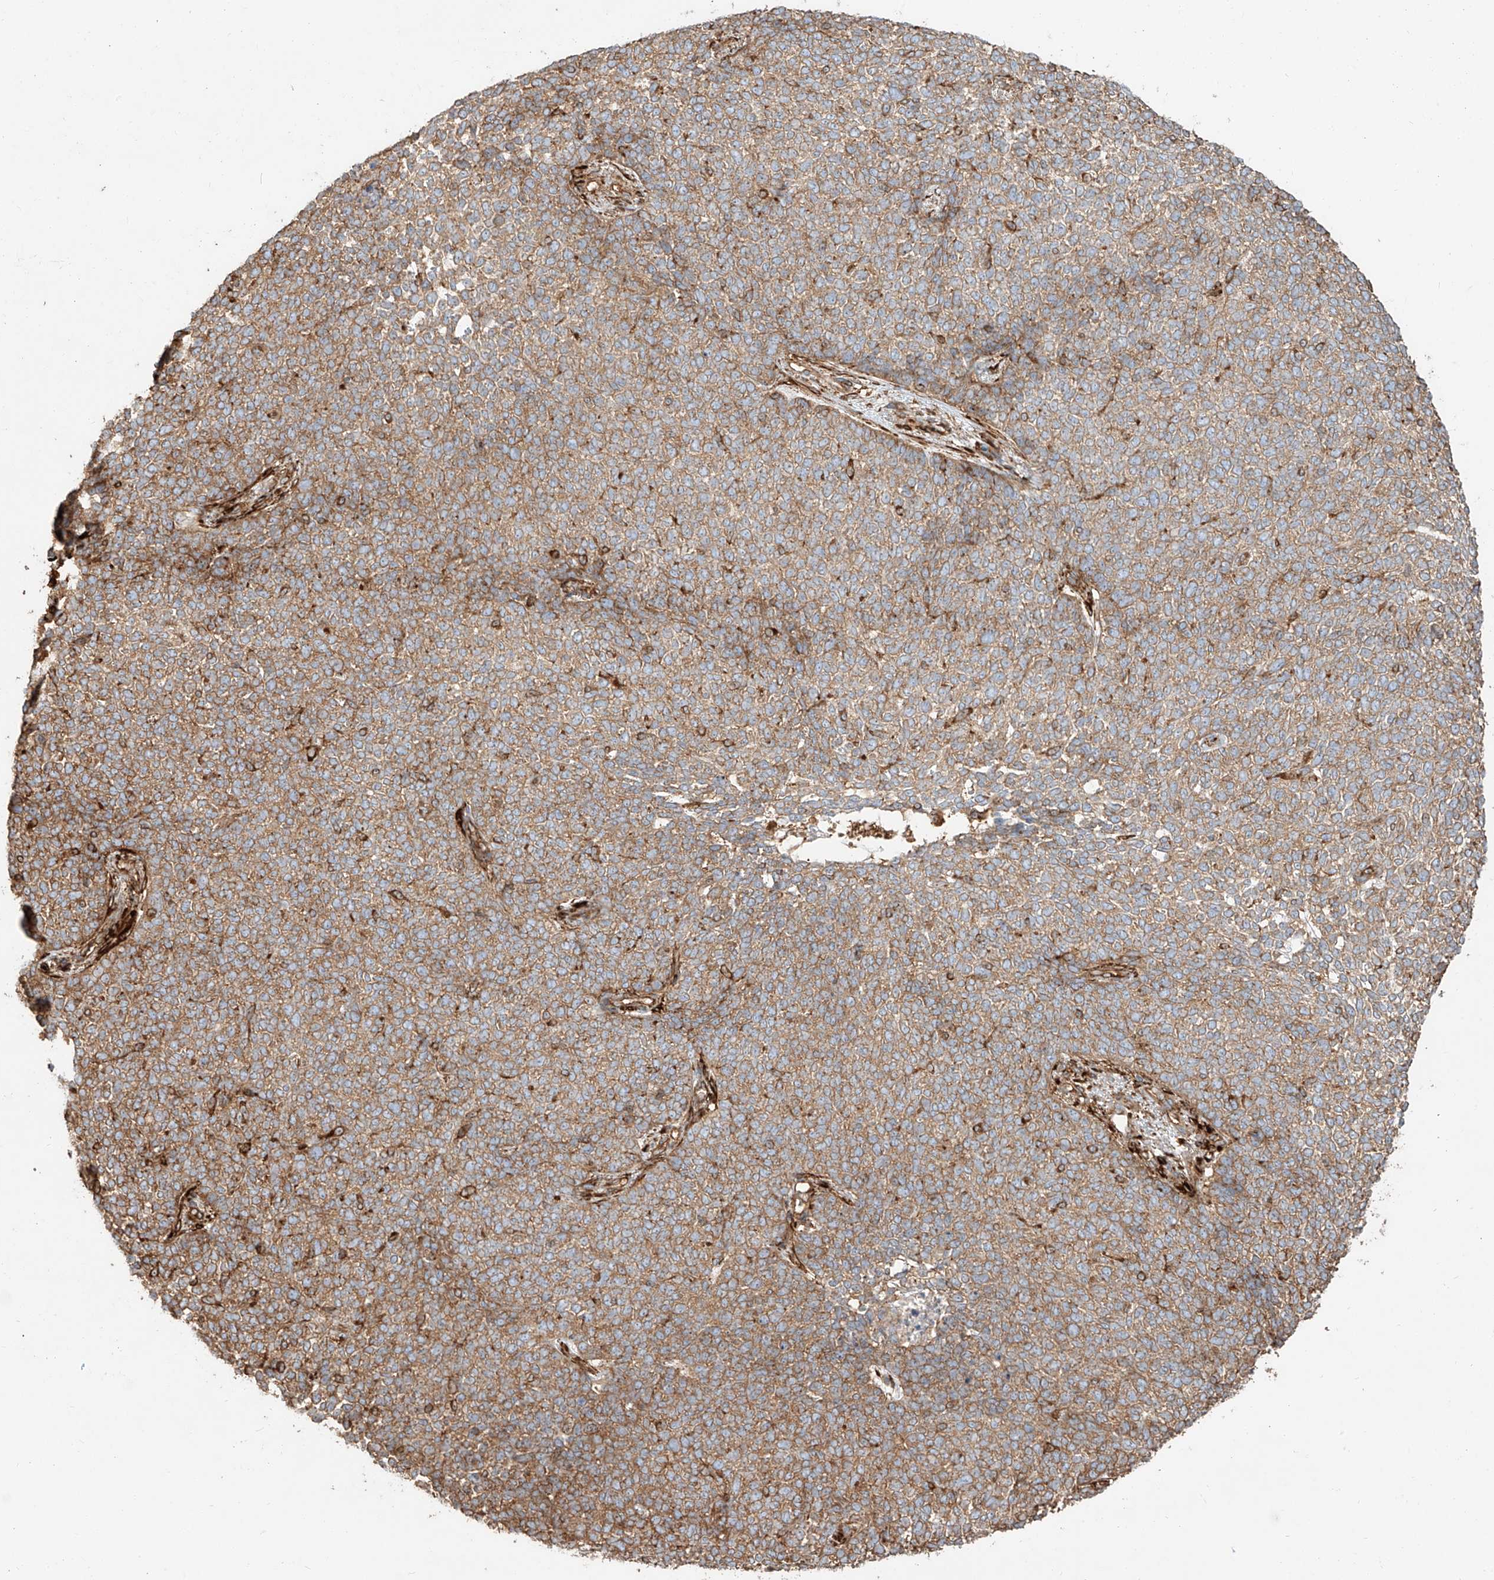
{"staining": {"intensity": "moderate", "quantity": ">75%", "location": "cytoplasmic/membranous"}, "tissue": "skin cancer", "cell_type": "Tumor cells", "image_type": "cancer", "snomed": [{"axis": "morphology", "description": "Basal cell carcinoma"}, {"axis": "topography", "description": "Skin"}], "caption": "Human basal cell carcinoma (skin) stained with a brown dye demonstrates moderate cytoplasmic/membranous positive staining in about >75% of tumor cells.", "gene": "SNX9", "patient": {"sex": "female", "age": 84}}